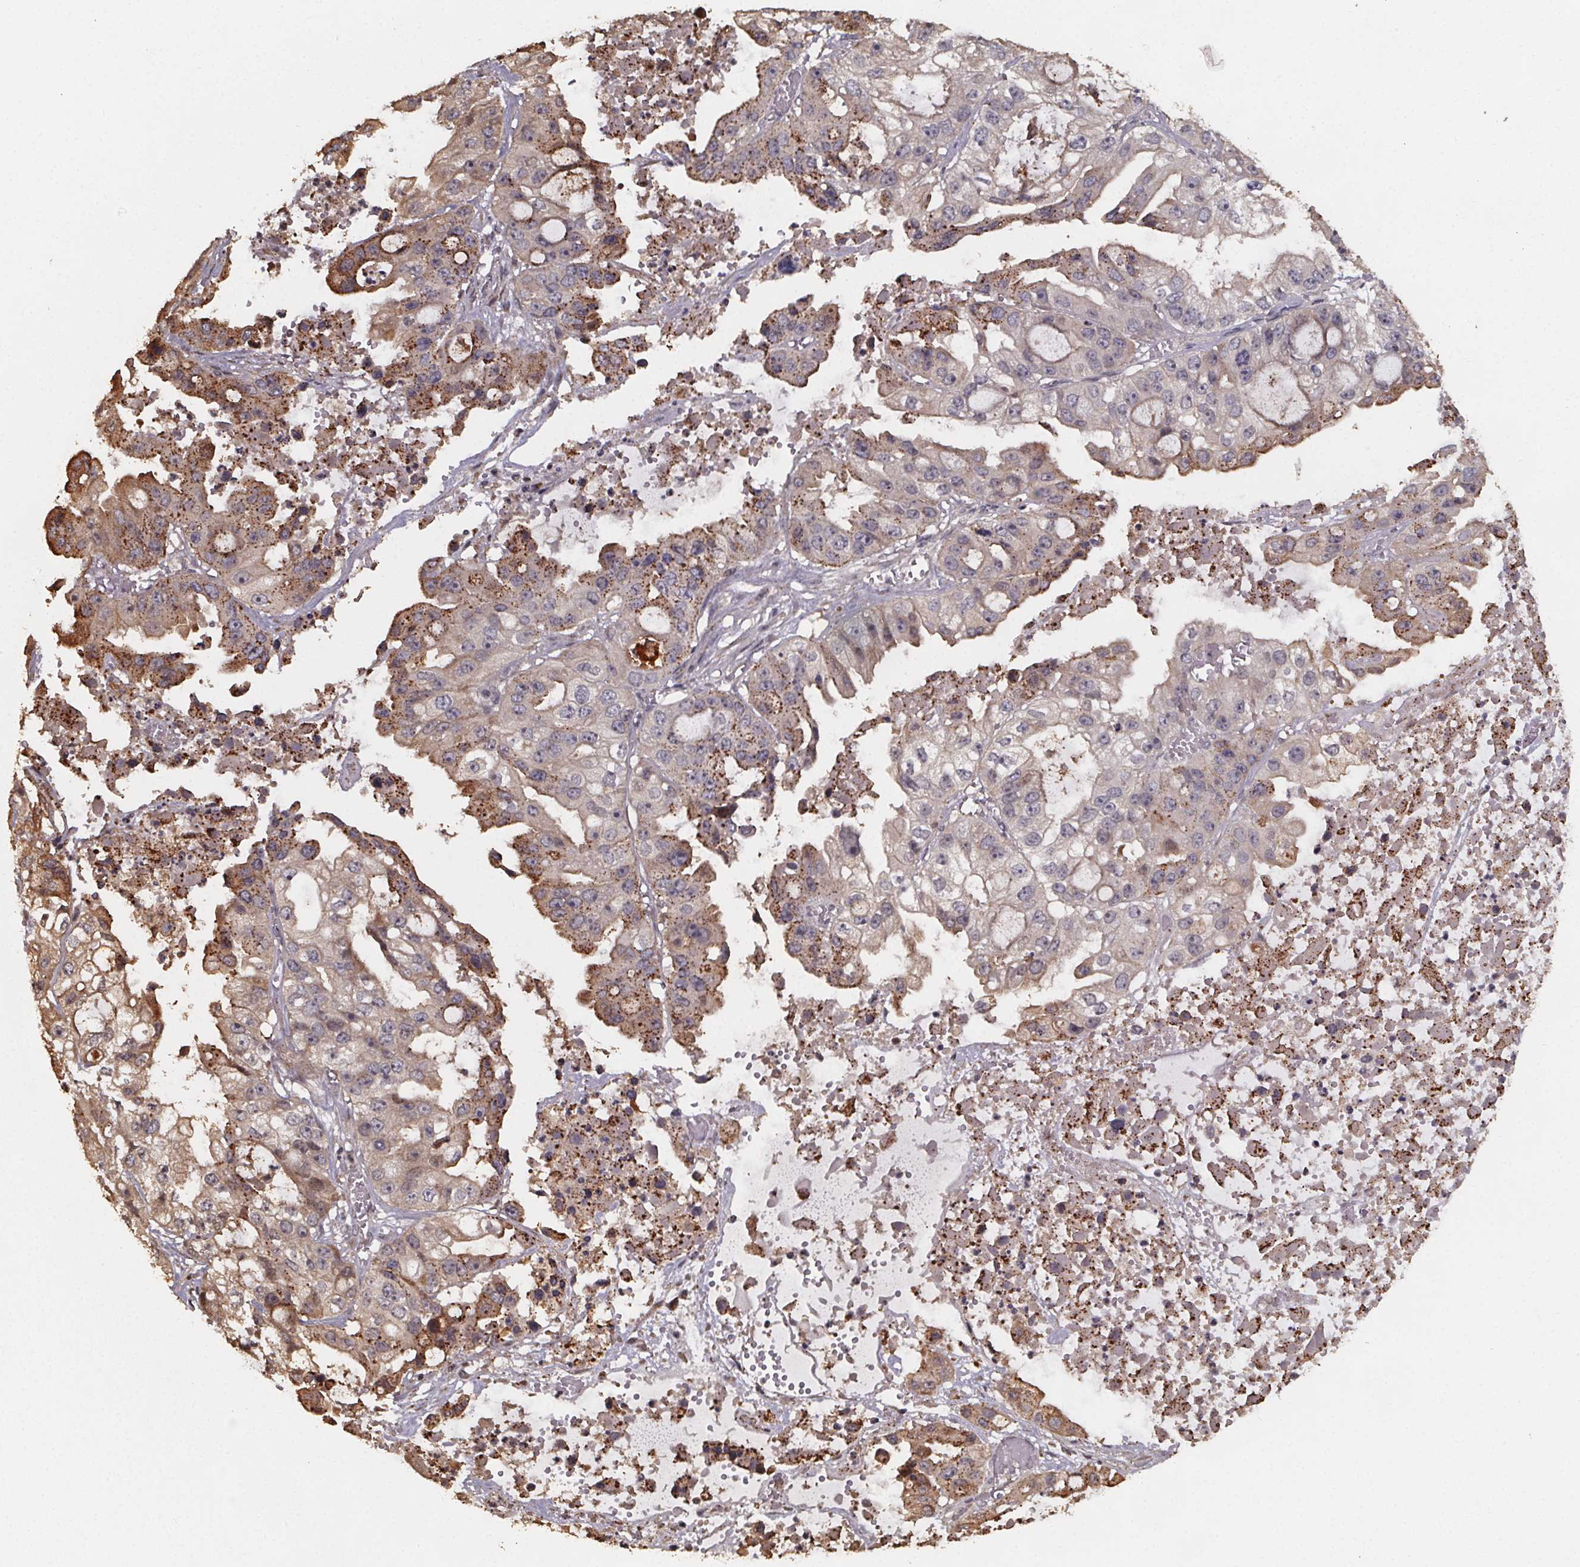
{"staining": {"intensity": "moderate", "quantity": "<25%", "location": "cytoplasmic/membranous"}, "tissue": "ovarian cancer", "cell_type": "Tumor cells", "image_type": "cancer", "snomed": [{"axis": "morphology", "description": "Cystadenocarcinoma, serous, NOS"}, {"axis": "topography", "description": "Ovary"}], "caption": "Tumor cells display moderate cytoplasmic/membranous staining in approximately <25% of cells in ovarian serous cystadenocarcinoma.", "gene": "ZNF879", "patient": {"sex": "female", "age": 56}}